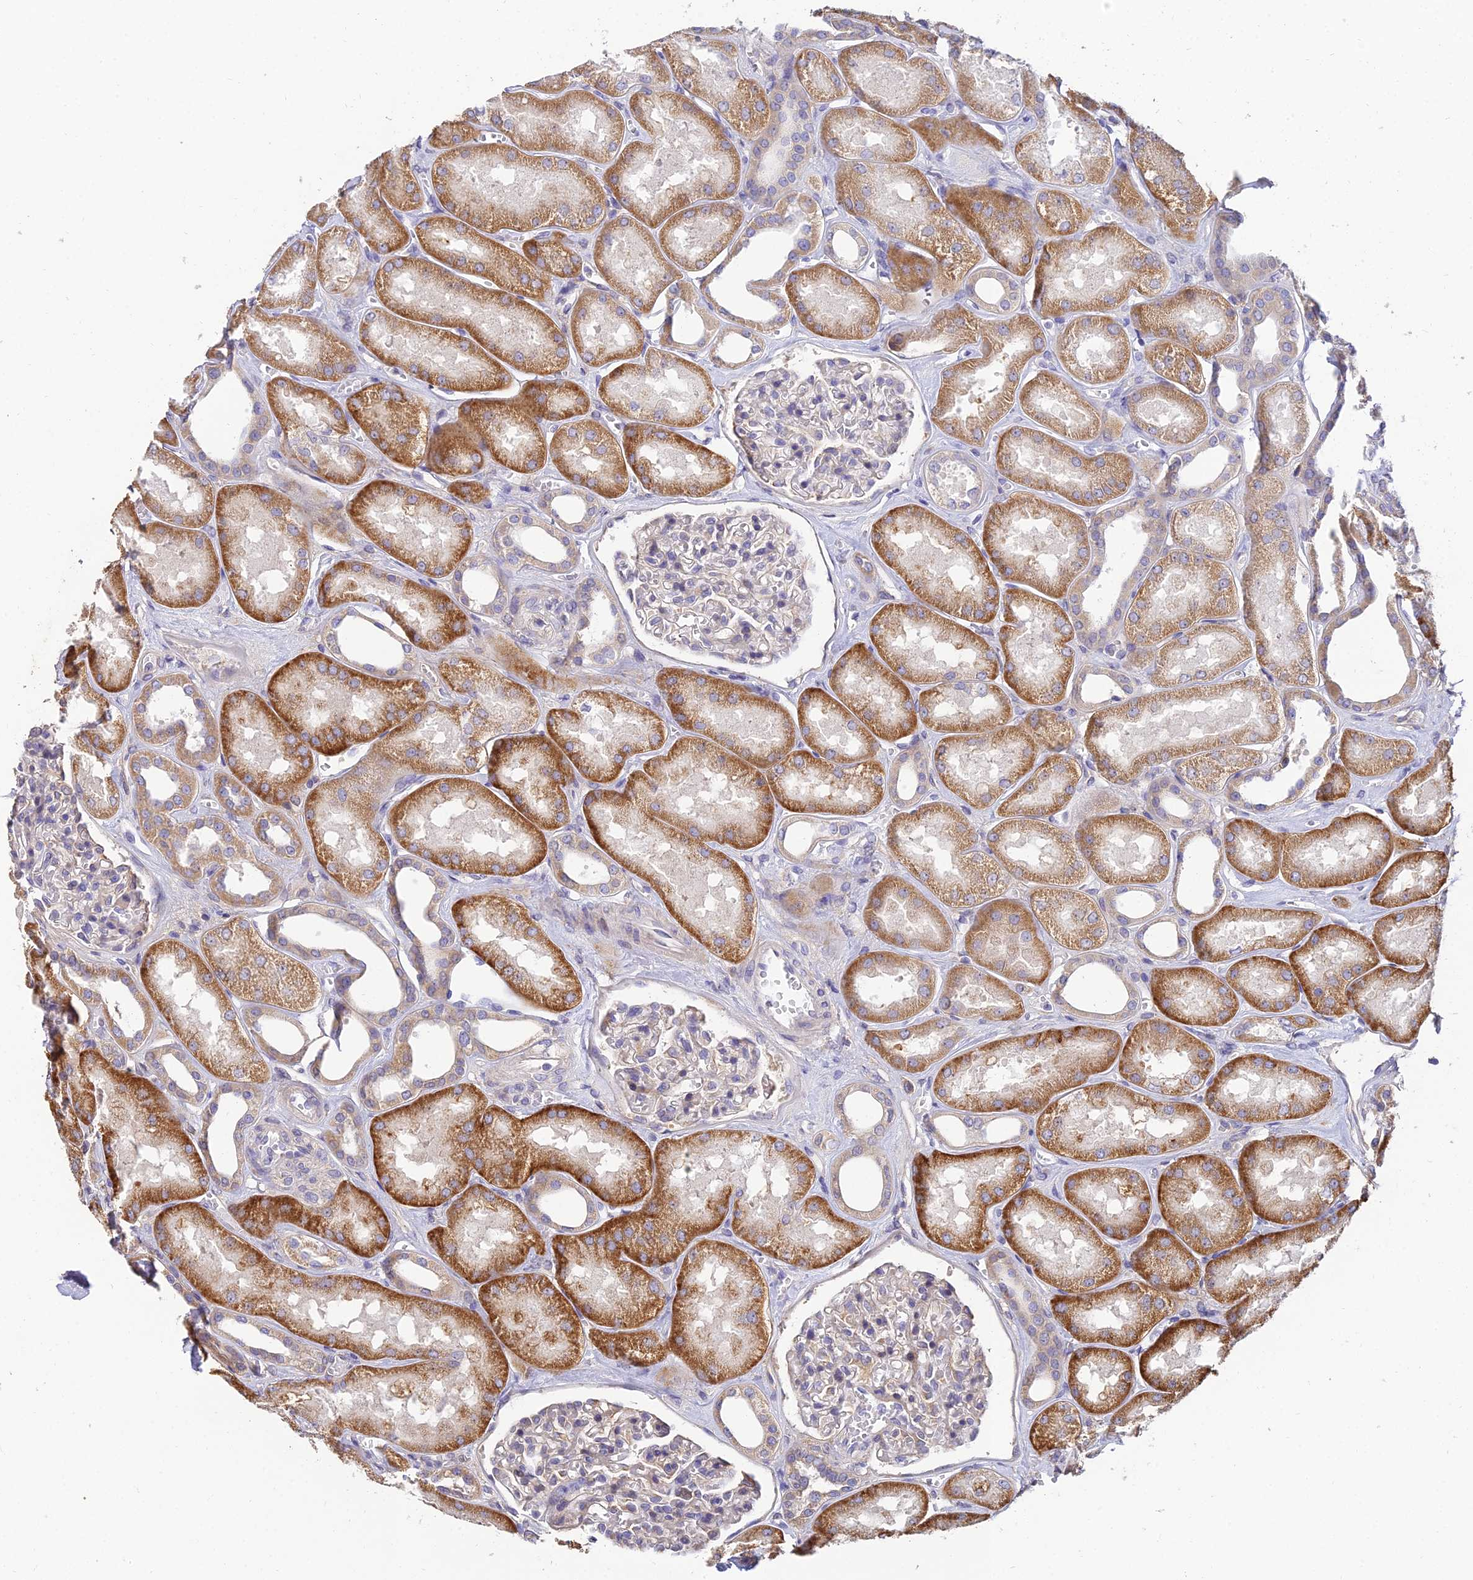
{"staining": {"intensity": "weak", "quantity": "<25%", "location": "cytoplasmic/membranous"}, "tissue": "kidney", "cell_type": "Cells in glomeruli", "image_type": "normal", "snomed": [{"axis": "morphology", "description": "Normal tissue, NOS"}, {"axis": "morphology", "description": "Adenocarcinoma, NOS"}, {"axis": "topography", "description": "Kidney"}], "caption": "Immunohistochemical staining of unremarkable human kidney displays no significant staining in cells in glomeruli.", "gene": "ARL8A", "patient": {"sex": "female", "age": 68}}